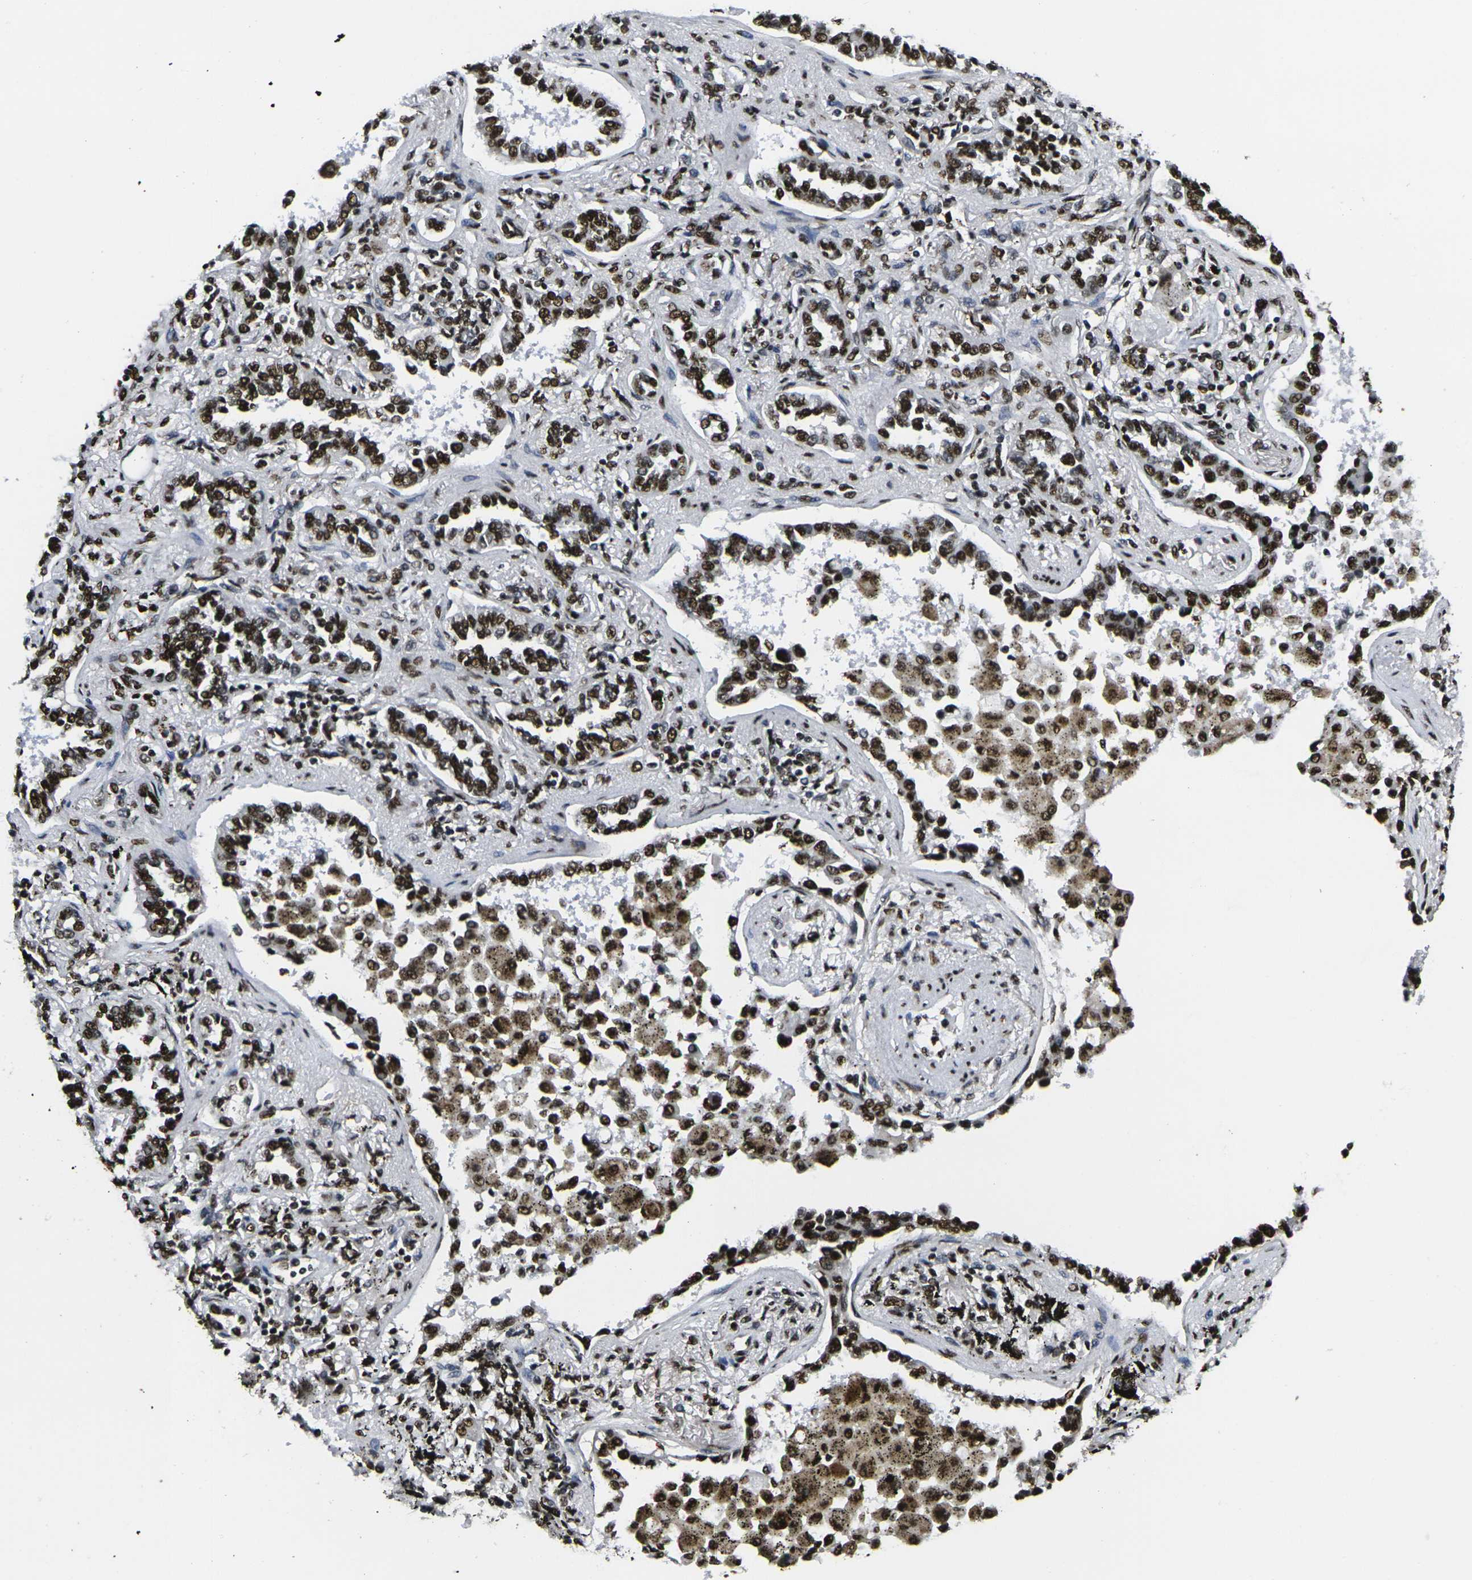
{"staining": {"intensity": "strong", "quantity": ">75%", "location": "nuclear"}, "tissue": "lung cancer", "cell_type": "Tumor cells", "image_type": "cancer", "snomed": [{"axis": "morphology", "description": "Normal tissue, NOS"}, {"axis": "morphology", "description": "Adenocarcinoma, NOS"}, {"axis": "topography", "description": "Lung"}], "caption": "Immunohistochemical staining of lung cancer (adenocarcinoma) demonstrates high levels of strong nuclear positivity in about >75% of tumor cells. The protein of interest is shown in brown color, while the nuclei are stained blue.", "gene": "SMARCC1", "patient": {"sex": "male", "age": 59}}